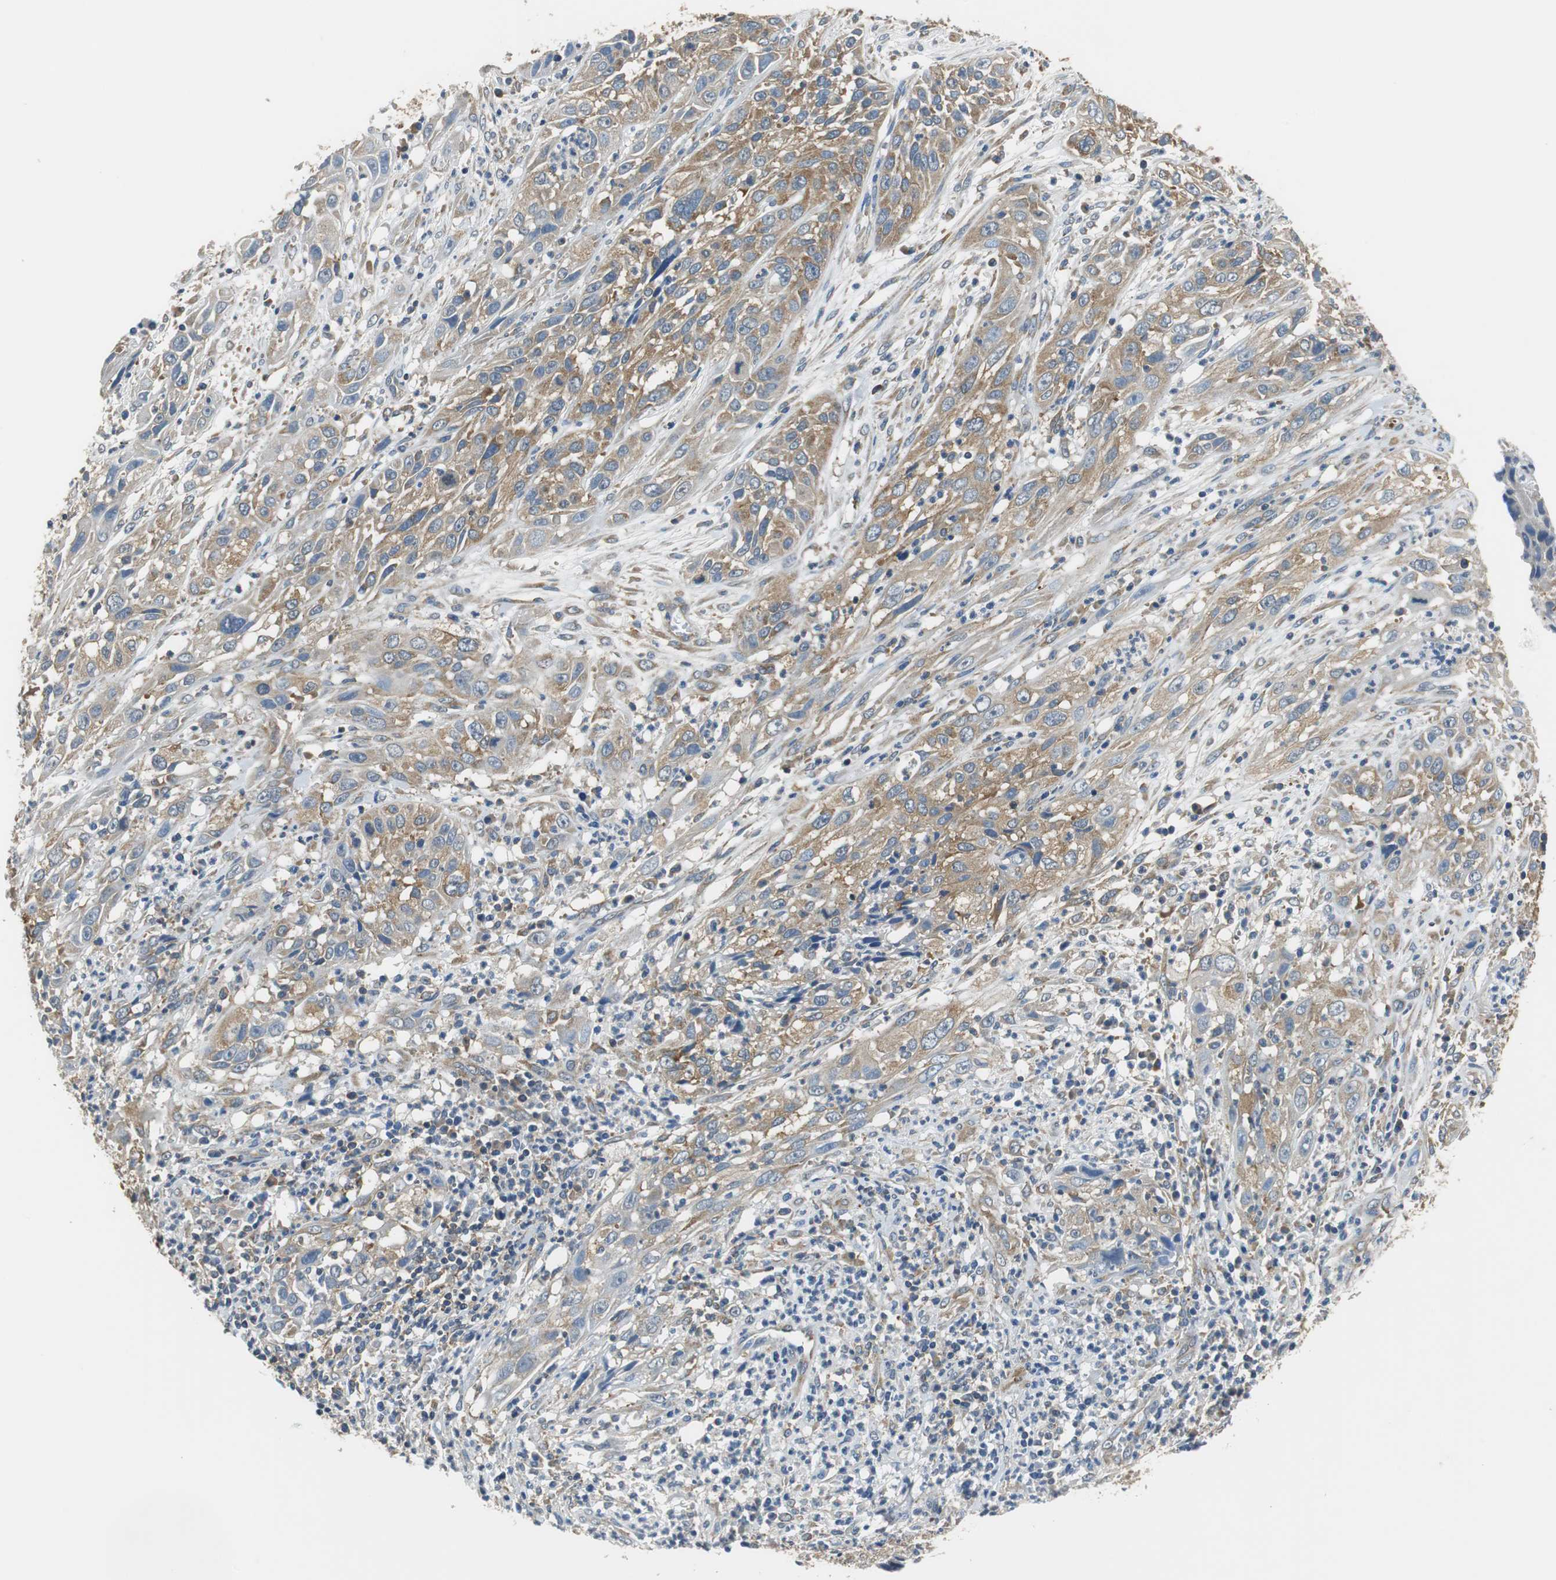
{"staining": {"intensity": "moderate", "quantity": ">75%", "location": "cytoplasmic/membranous"}, "tissue": "cervical cancer", "cell_type": "Tumor cells", "image_type": "cancer", "snomed": [{"axis": "morphology", "description": "Squamous cell carcinoma, NOS"}, {"axis": "topography", "description": "Cervix"}], "caption": "Protein staining of squamous cell carcinoma (cervical) tissue demonstrates moderate cytoplasmic/membranous positivity in approximately >75% of tumor cells. Immunohistochemistry stains the protein in brown and the nuclei are stained blue.", "gene": "CNOT3", "patient": {"sex": "female", "age": 32}}